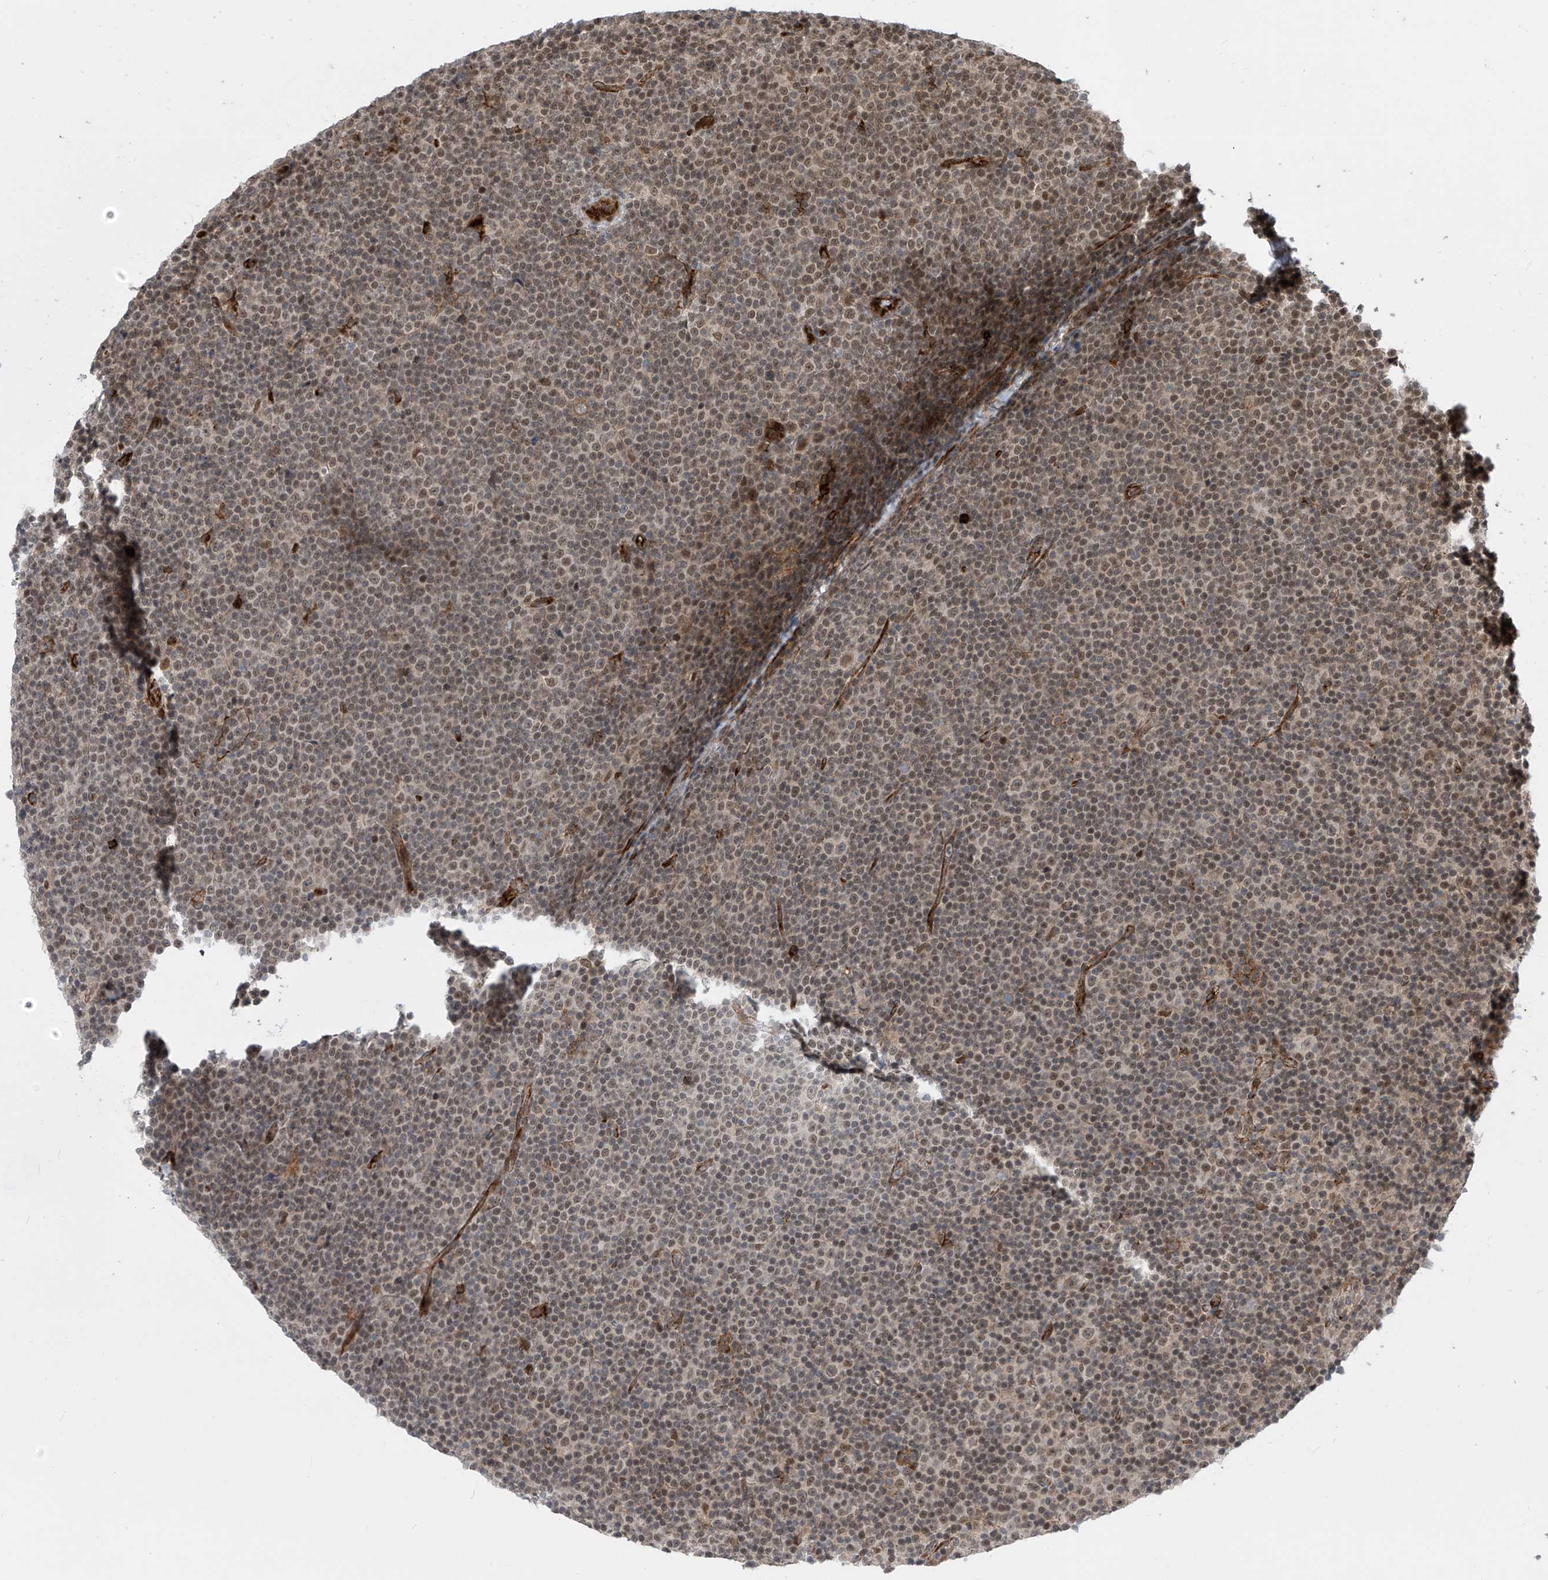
{"staining": {"intensity": "moderate", "quantity": ">75%", "location": "nuclear"}, "tissue": "lymphoma", "cell_type": "Tumor cells", "image_type": "cancer", "snomed": [{"axis": "morphology", "description": "Malignant lymphoma, non-Hodgkin's type, Low grade"}, {"axis": "topography", "description": "Lymph node"}], "caption": "DAB immunohistochemical staining of human malignant lymphoma, non-Hodgkin's type (low-grade) reveals moderate nuclear protein staining in about >75% of tumor cells.", "gene": "LAGE3", "patient": {"sex": "female", "age": 67}}